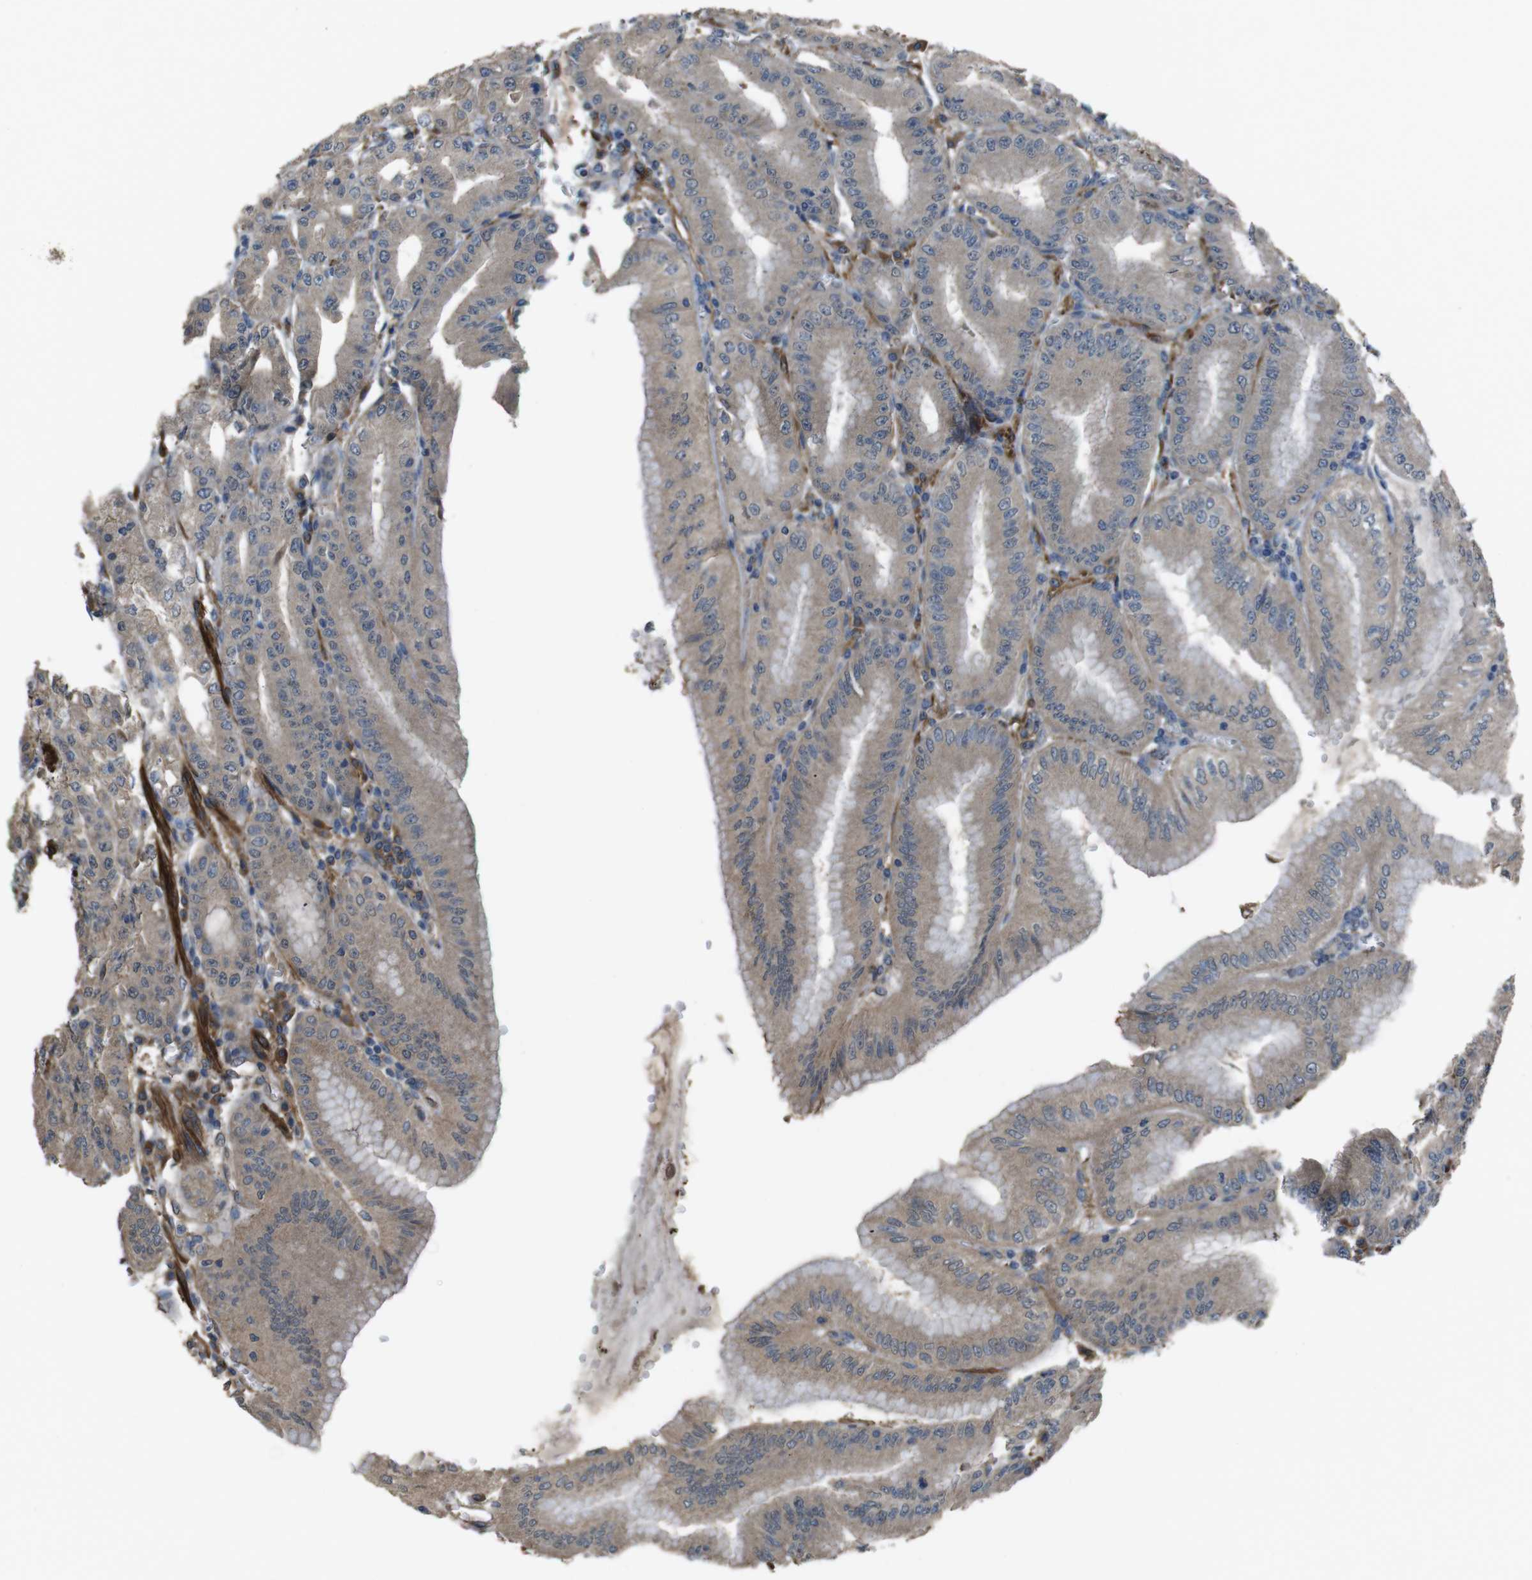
{"staining": {"intensity": "moderate", "quantity": ">75%", "location": "cytoplasmic/membranous"}, "tissue": "stomach", "cell_type": "Glandular cells", "image_type": "normal", "snomed": [{"axis": "morphology", "description": "Normal tissue, NOS"}, {"axis": "topography", "description": "Stomach, lower"}], "caption": "DAB immunohistochemical staining of benign stomach demonstrates moderate cytoplasmic/membranous protein expression in approximately >75% of glandular cells.", "gene": "FUT2", "patient": {"sex": "male", "age": 71}}